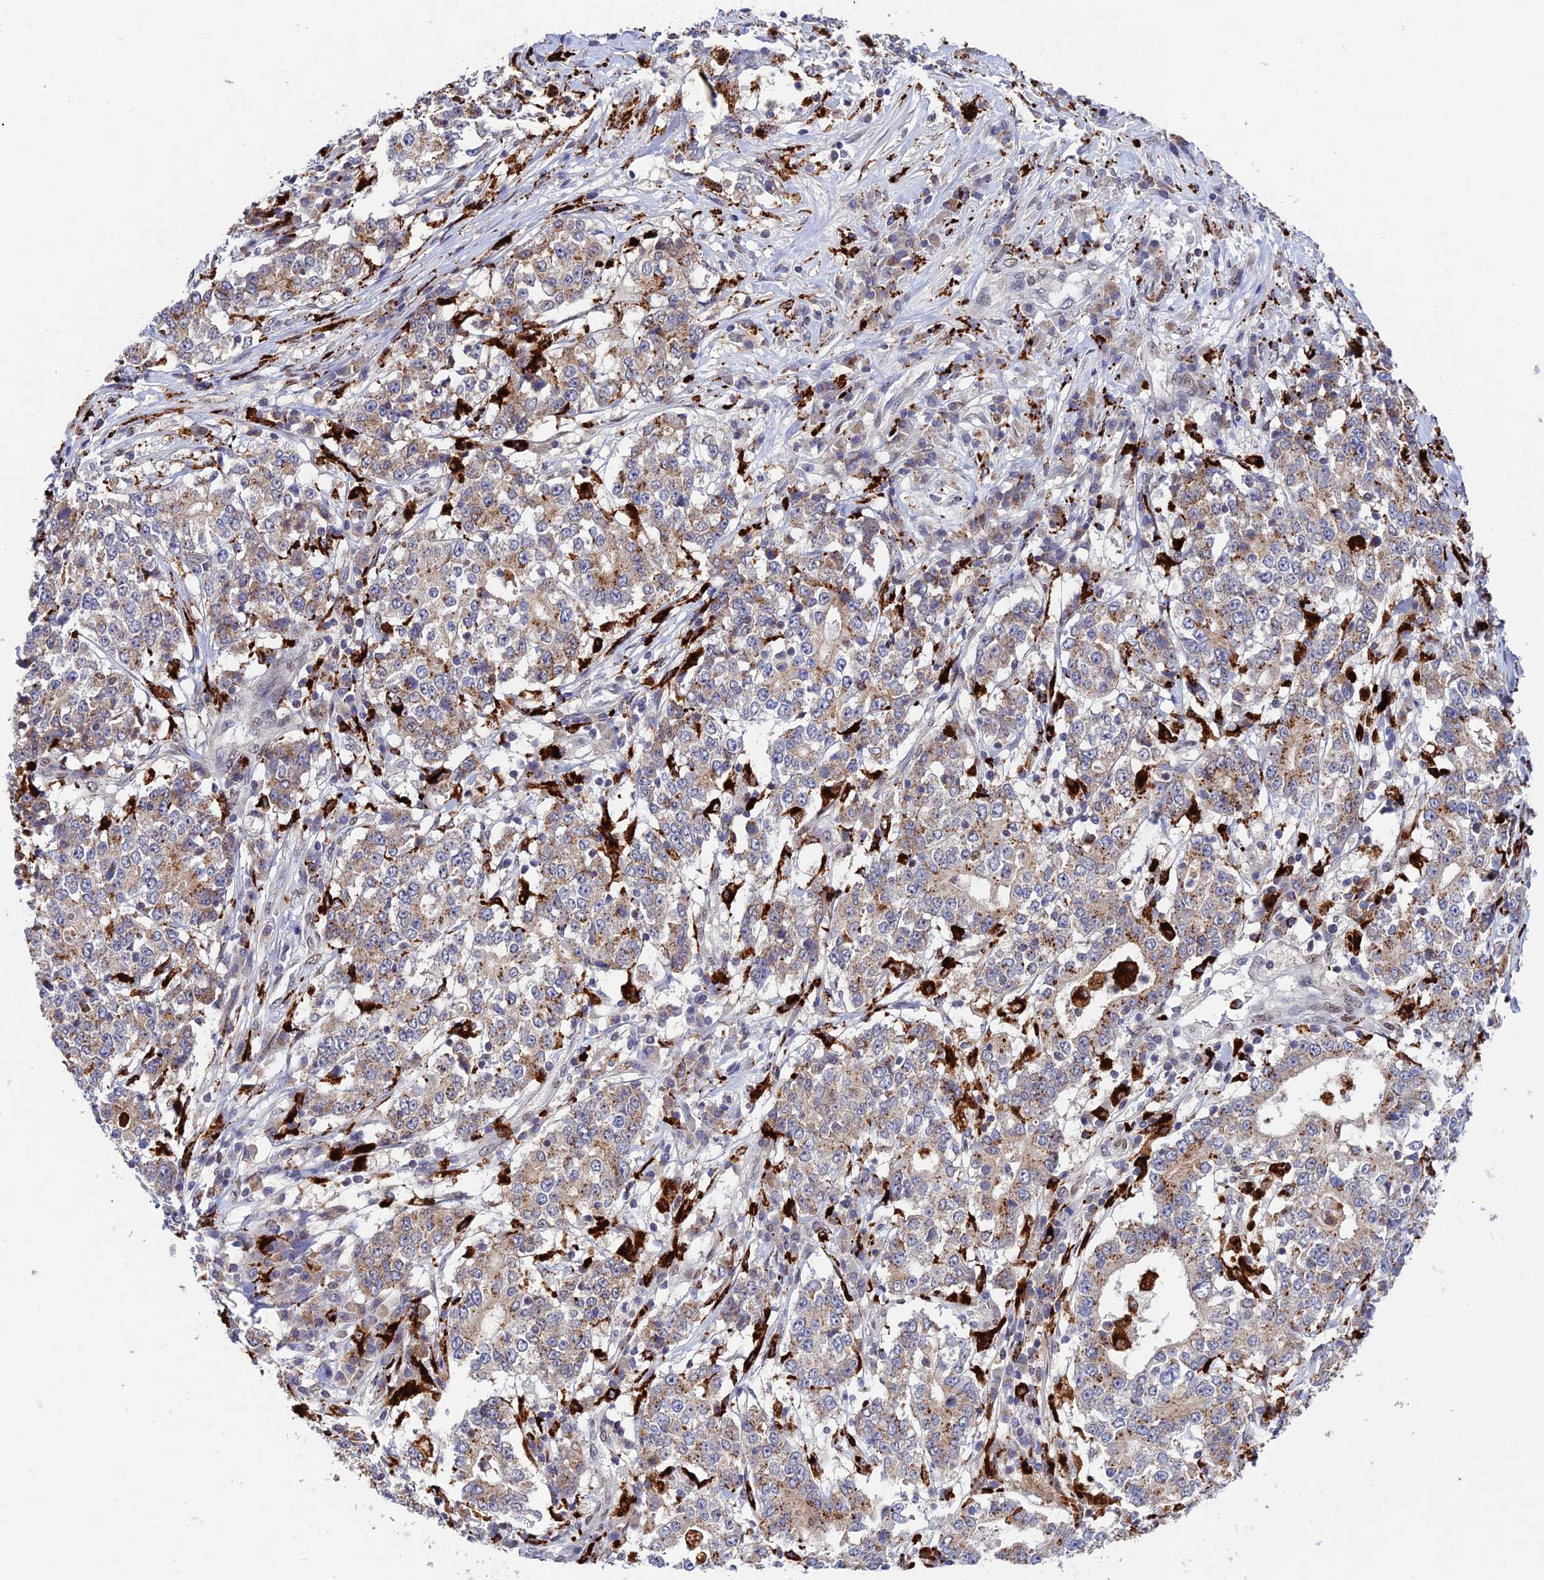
{"staining": {"intensity": "moderate", "quantity": "25%-75%", "location": "cytoplasmic/membranous"}, "tissue": "stomach cancer", "cell_type": "Tumor cells", "image_type": "cancer", "snomed": [{"axis": "morphology", "description": "Adenocarcinoma, NOS"}, {"axis": "topography", "description": "Stomach"}], "caption": "Immunohistochemistry (DAB (3,3'-diaminobenzidine)) staining of stomach adenocarcinoma demonstrates moderate cytoplasmic/membranous protein positivity in about 25%-75% of tumor cells.", "gene": "HIC1", "patient": {"sex": "male", "age": 59}}